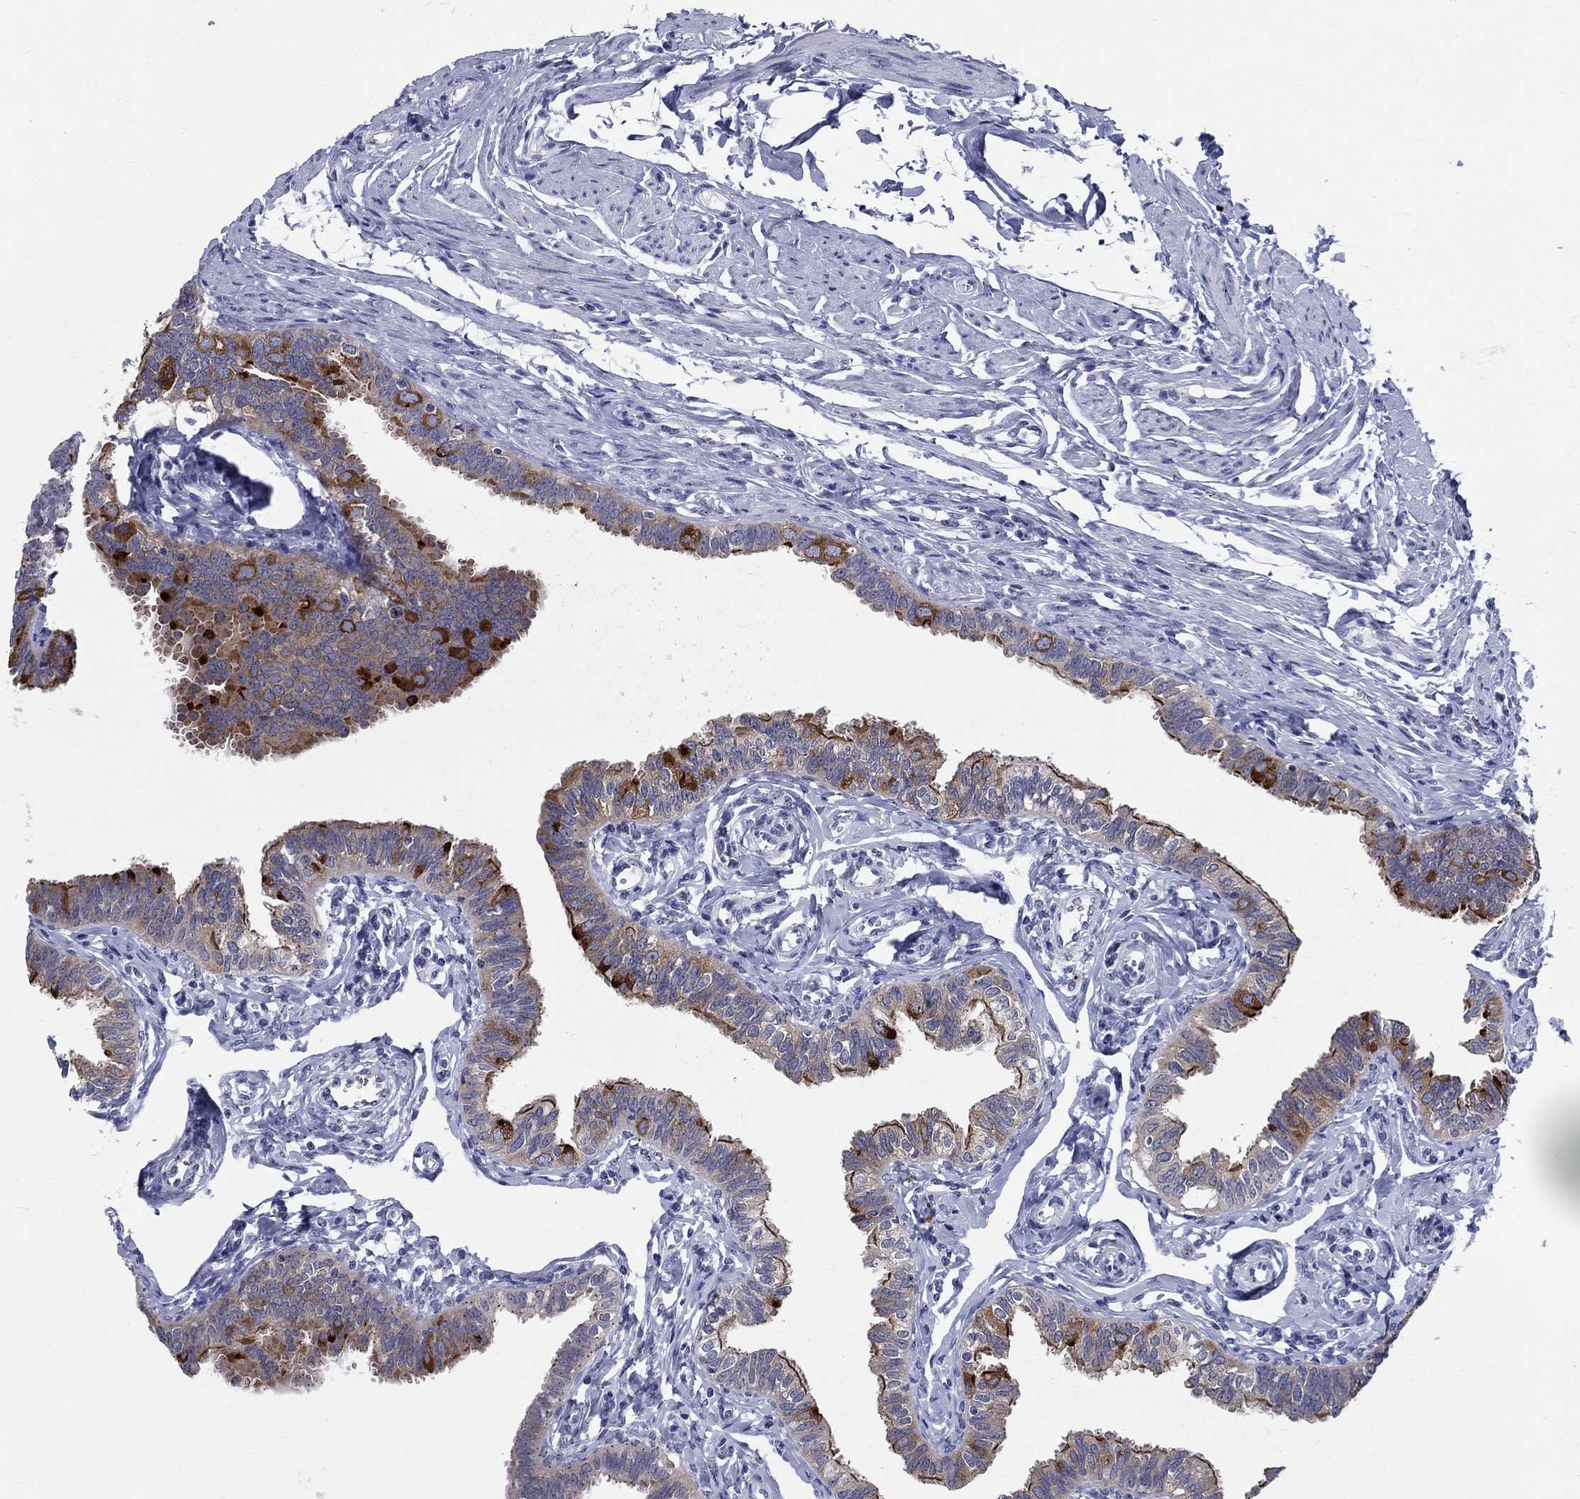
{"staining": {"intensity": "strong", "quantity": "25%-75%", "location": "cytoplasmic/membranous"}, "tissue": "fallopian tube", "cell_type": "Glandular cells", "image_type": "normal", "snomed": [{"axis": "morphology", "description": "Normal tissue, NOS"}, {"axis": "topography", "description": "Fallopian tube"}], "caption": "This image reveals normal fallopian tube stained with immunohistochemistry to label a protein in brown. The cytoplasmic/membranous of glandular cells show strong positivity for the protein. Nuclei are counter-stained blue.", "gene": "CEP43", "patient": {"sex": "female", "age": 54}}